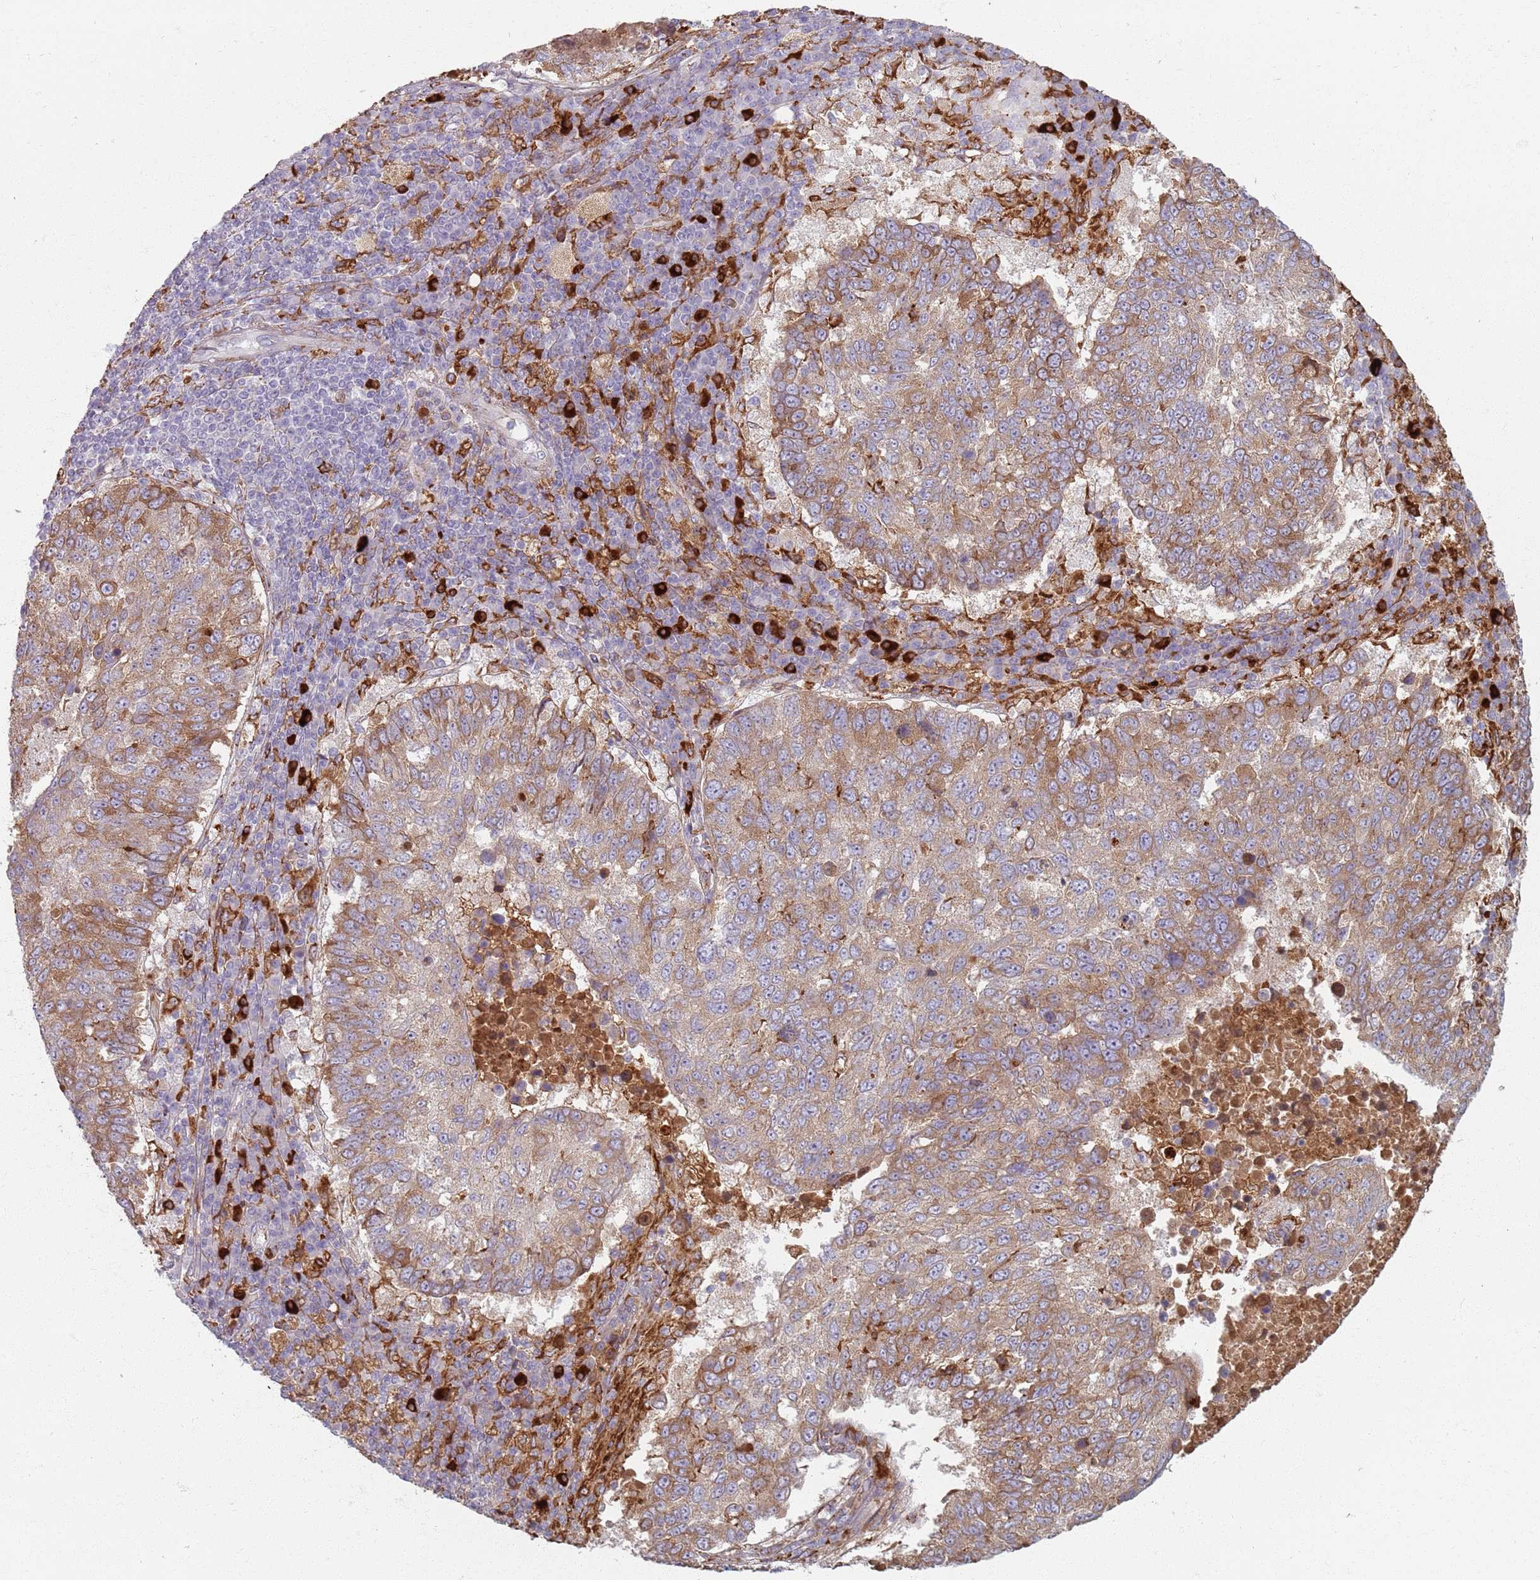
{"staining": {"intensity": "moderate", "quantity": "25%-75%", "location": "cytoplasmic/membranous"}, "tissue": "lung cancer", "cell_type": "Tumor cells", "image_type": "cancer", "snomed": [{"axis": "morphology", "description": "Squamous cell carcinoma, NOS"}, {"axis": "topography", "description": "Lung"}], "caption": "DAB immunohistochemical staining of human lung squamous cell carcinoma shows moderate cytoplasmic/membranous protein positivity in approximately 25%-75% of tumor cells.", "gene": "COLGALT1", "patient": {"sex": "male", "age": 73}}